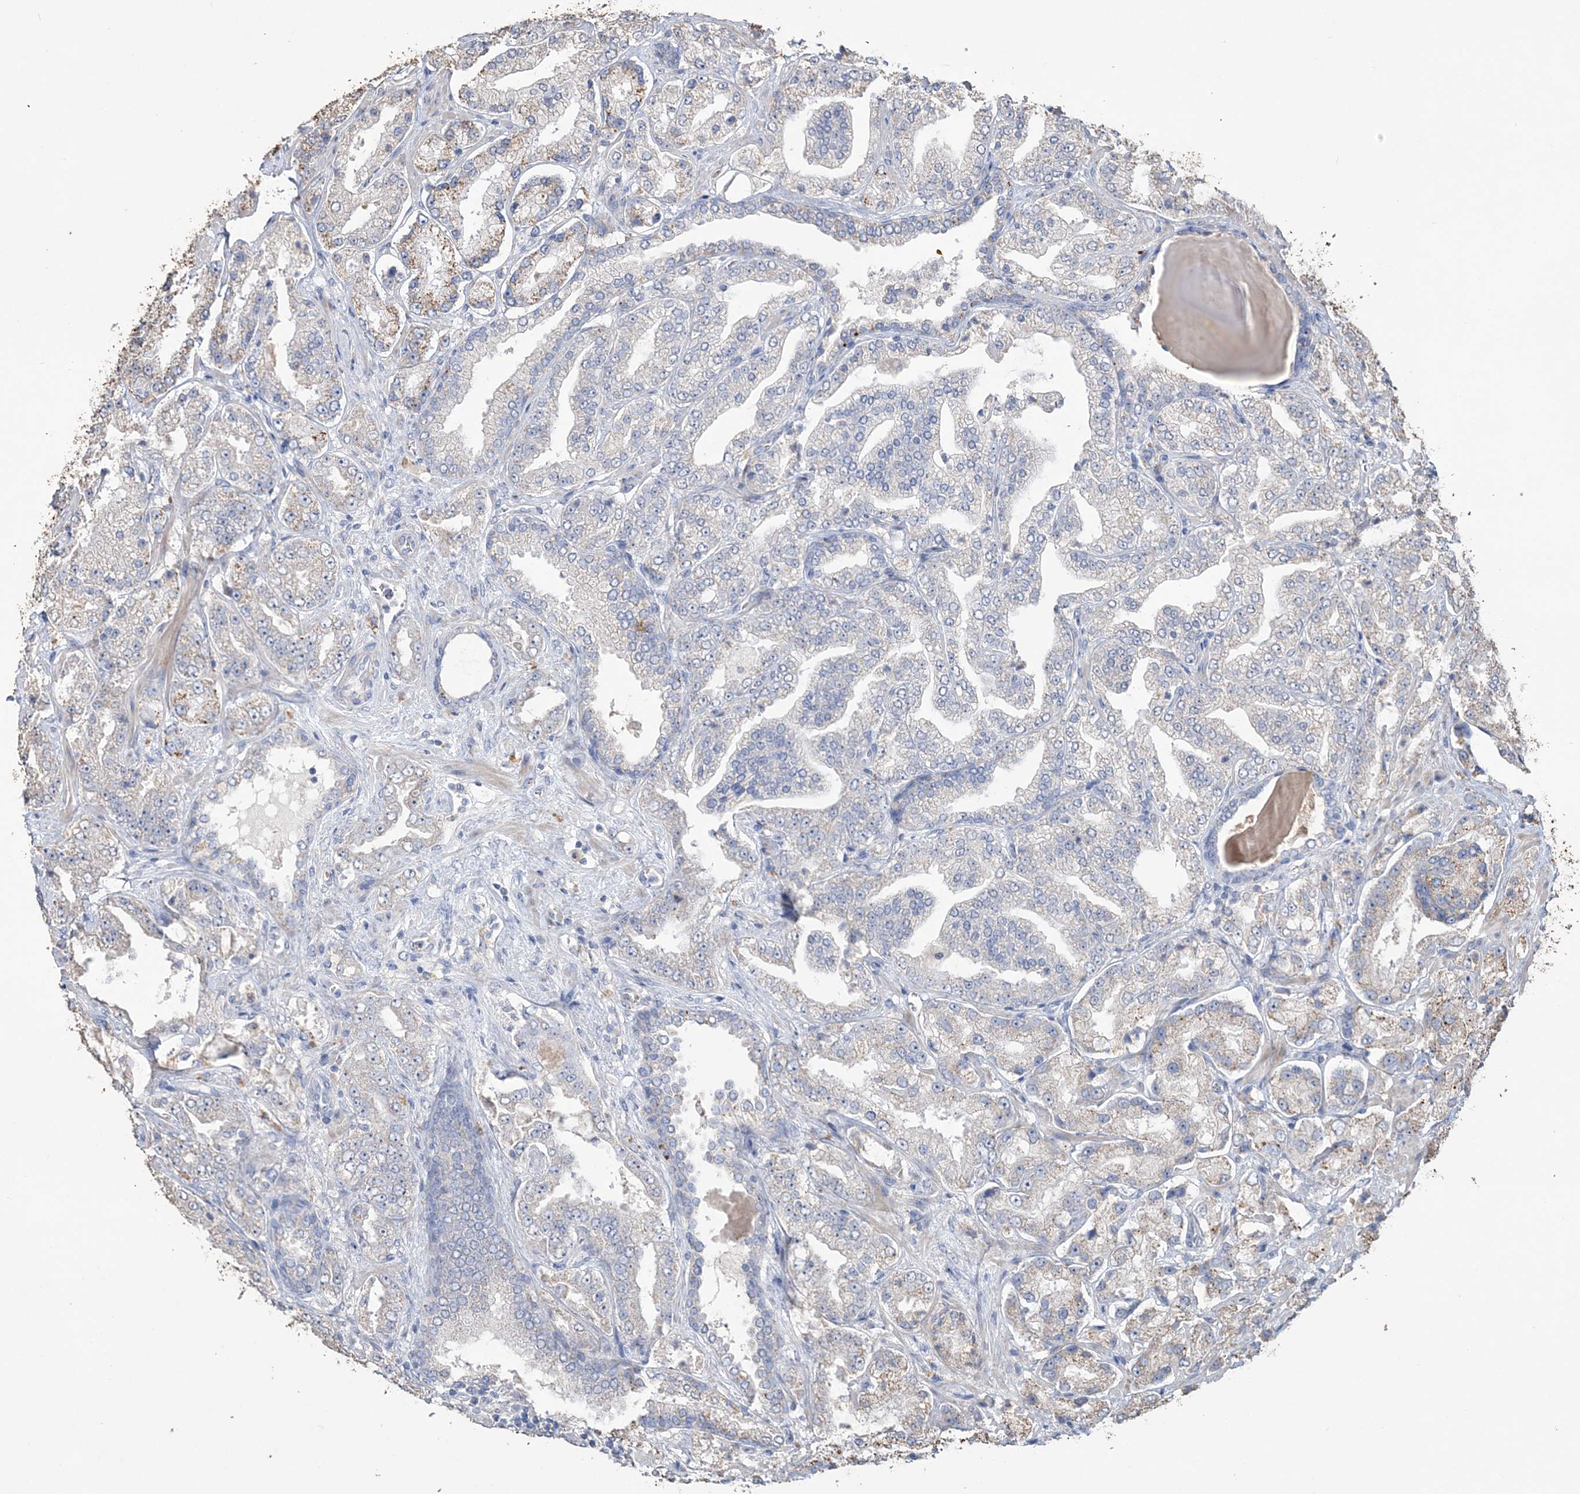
{"staining": {"intensity": "weak", "quantity": "<25%", "location": "cytoplasmic/membranous"}, "tissue": "prostate cancer", "cell_type": "Tumor cells", "image_type": "cancer", "snomed": [{"axis": "morphology", "description": "Adenocarcinoma, High grade"}, {"axis": "topography", "description": "Prostate"}], "caption": "Protein analysis of prostate high-grade adenocarcinoma reveals no significant staining in tumor cells.", "gene": "SFMBT2", "patient": {"sex": "male", "age": 64}}